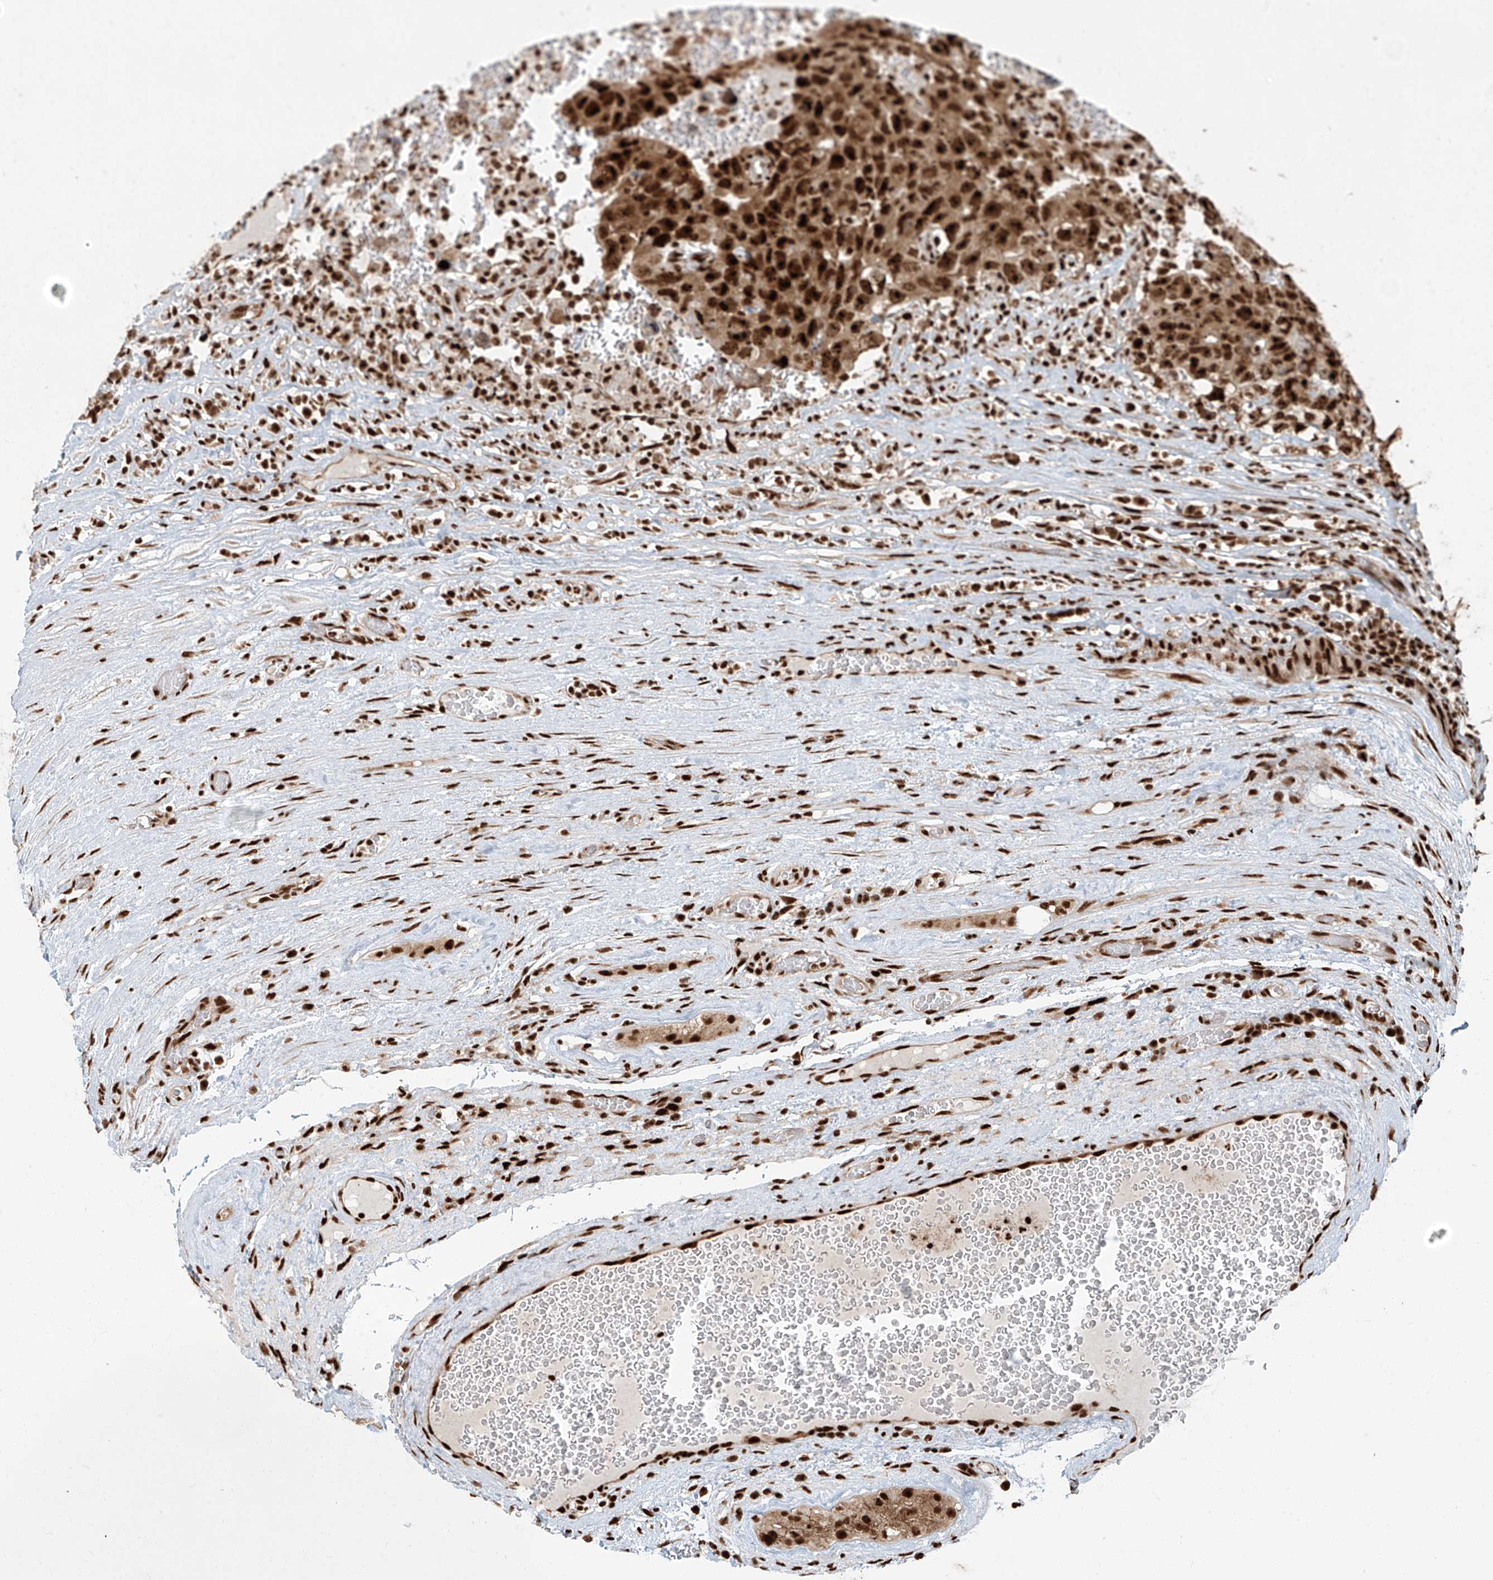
{"staining": {"intensity": "strong", "quantity": ">75%", "location": "cytoplasmic/membranous,nuclear"}, "tissue": "testis cancer", "cell_type": "Tumor cells", "image_type": "cancer", "snomed": [{"axis": "morphology", "description": "Carcinoma, Embryonal, NOS"}, {"axis": "topography", "description": "Testis"}], "caption": "Immunohistochemical staining of testis embryonal carcinoma displays high levels of strong cytoplasmic/membranous and nuclear protein staining in about >75% of tumor cells. (Brightfield microscopy of DAB IHC at high magnification).", "gene": "FAM193B", "patient": {"sex": "male", "age": 26}}